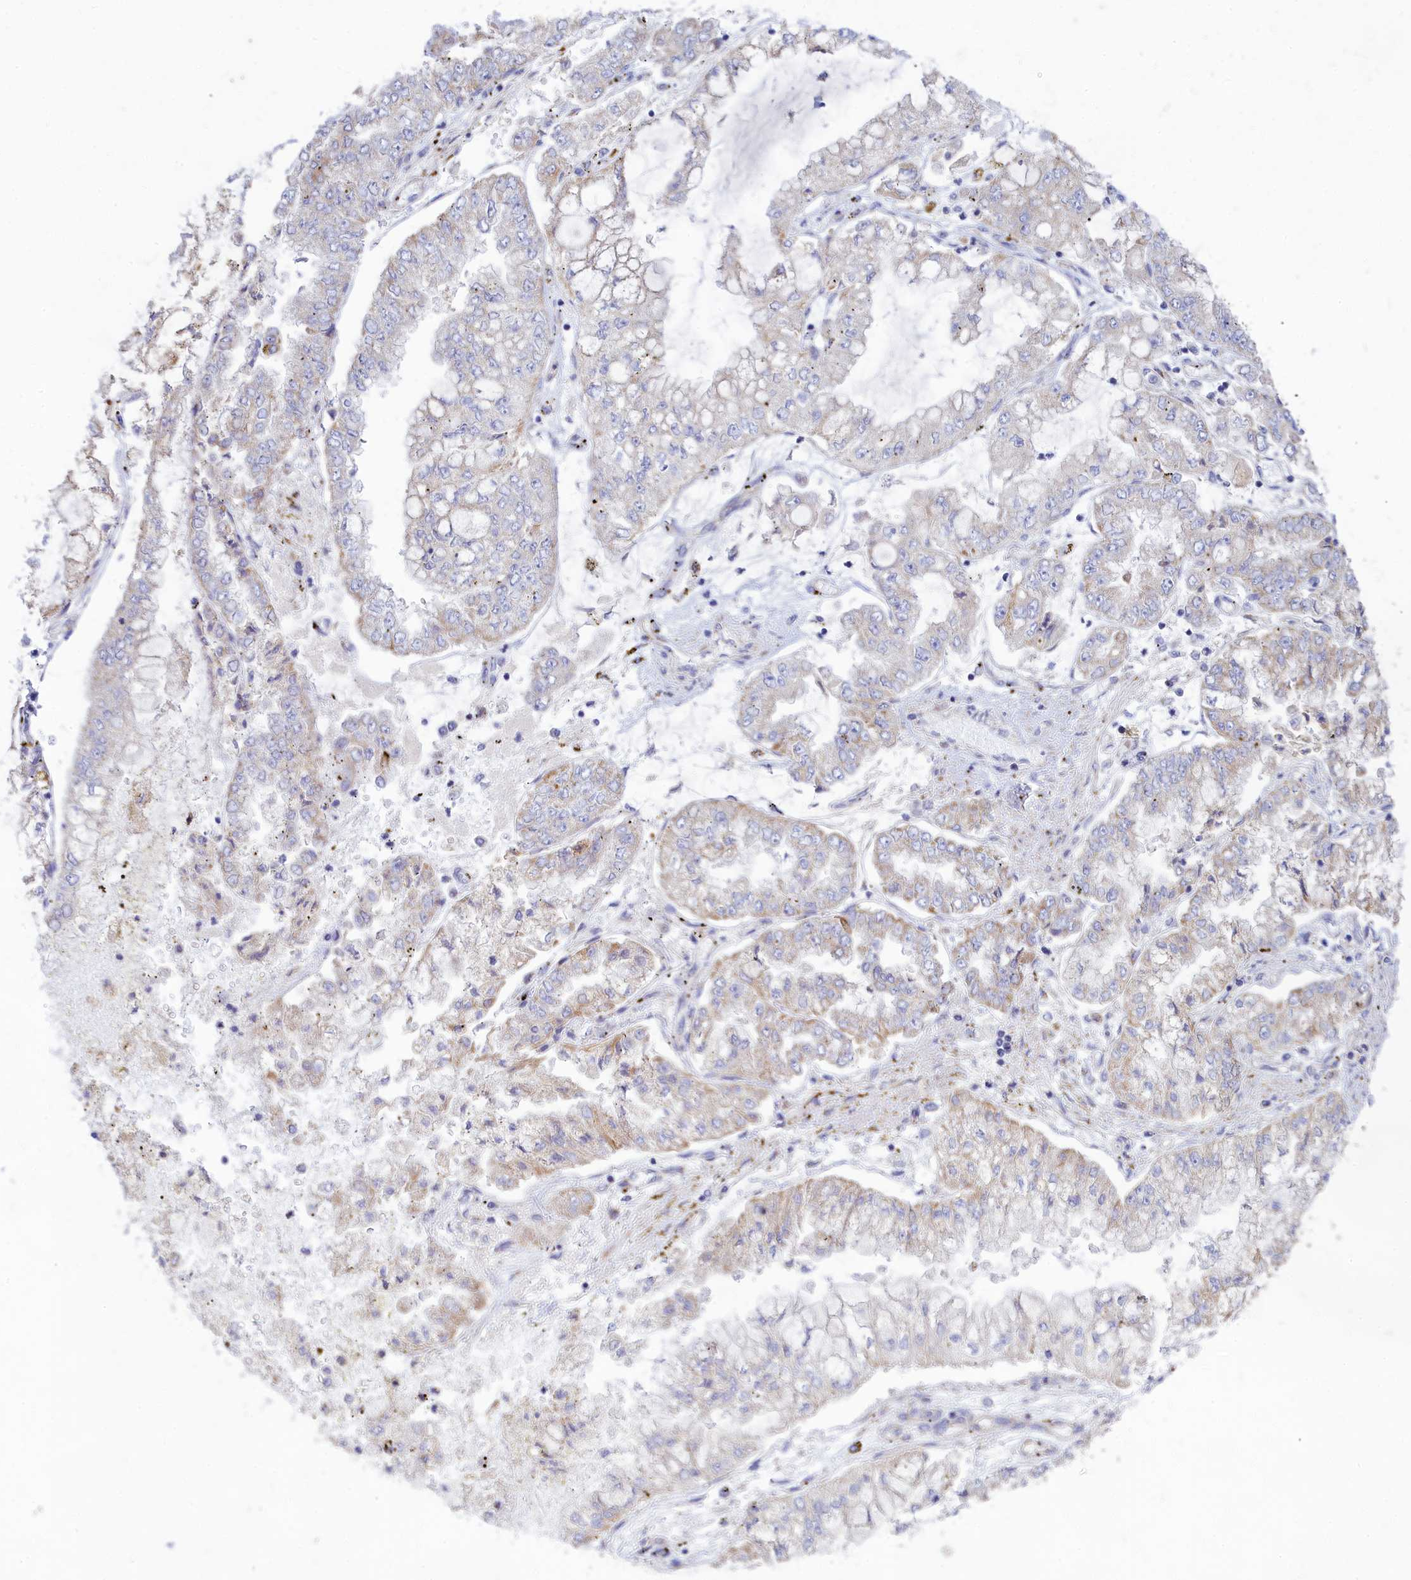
{"staining": {"intensity": "moderate", "quantity": "<25%", "location": "cytoplasmic/membranous"}, "tissue": "stomach cancer", "cell_type": "Tumor cells", "image_type": "cancer", "snomed": [{"axis": "morphology", "description": "Adenocarcinoma, NOS"}, {"axis": "topography", "description": "Stomach"}], "caption": "Protein expression analysis of human stomach adenocarcinoma reveals moderate cytoplasmic/membranous expression in approximately <25% of tumor cells.", "gene": "TMEM30B", "patient": {"sex": "male", "age": 76}}